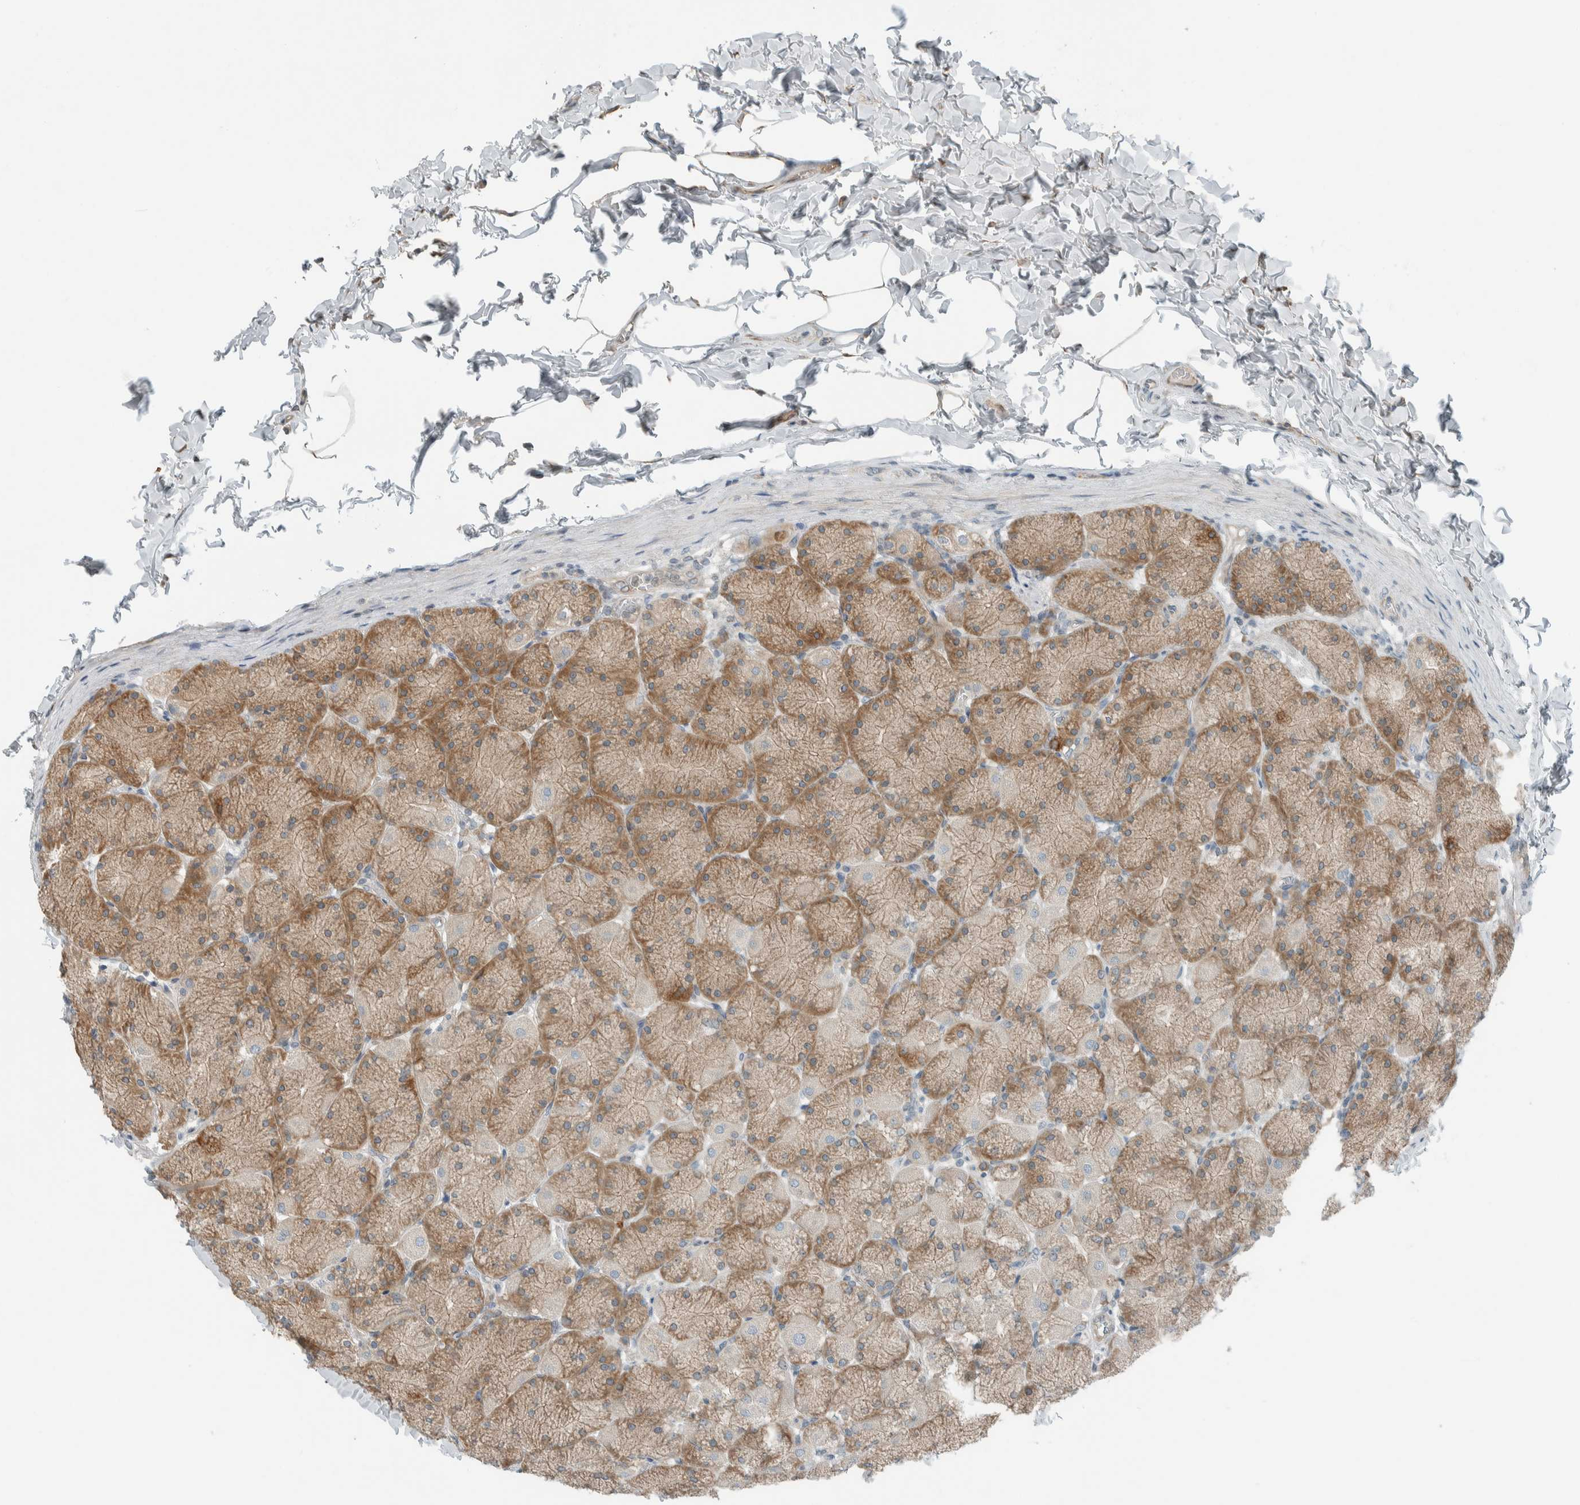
{"staining": {"intensity": "moderate", "quantity": "25%-75%", "location": "cytoplasmic/membranous"}, "tissue": "stomach", "cell_type": "Glandular cells", "image_type": "normal", "snomed": [{"axis": "morphology", "description": "Normal tissue, NOS"}, {"axis": "topography", "description": "Stomach, upper"}], "caption": "This image reveals immunohistochemistry (IHC) staining of benign human stomach, with medium moderate cytoplasmic/membranous positivity in about 25%-75% of glandular cells.", "gene": "SEL1L", "patient": {"sex": "female", "age": 56}}